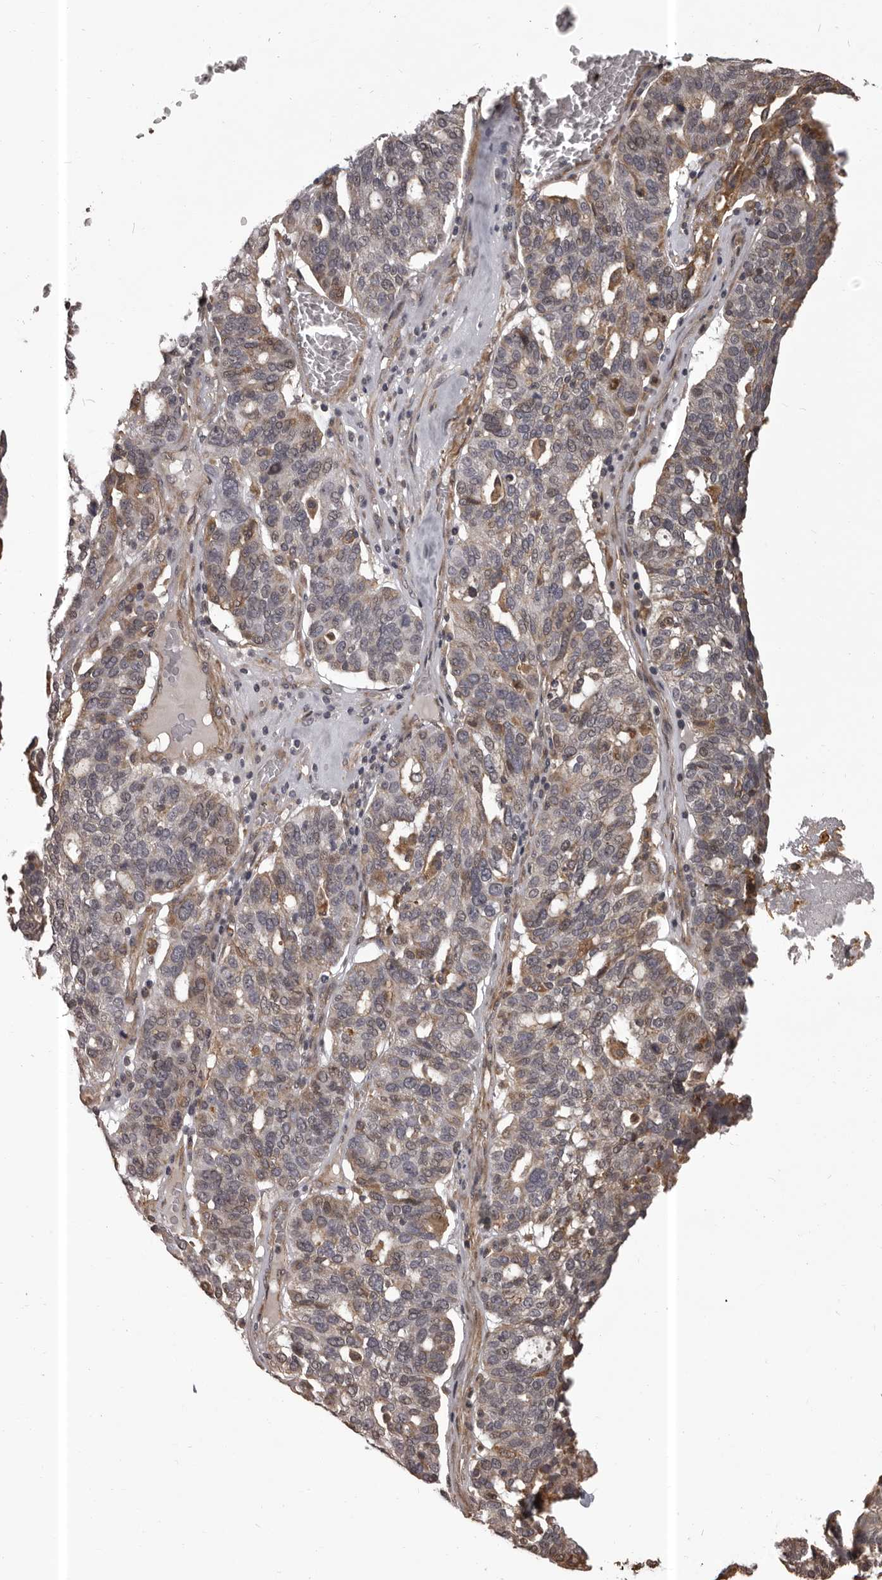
{"staining": {"intensity": "moderate", "quantity": "<25%", "location": "cytoplasmic/membranous"}, "tissue": "ovarian cancer", "cell_type": "Tumor cells", "image_type": "cancer", "snomed": [{"axis": "morphology", "description": "Cystadenocarcinoma, serous, NOS"}, {"axis": "topography", "description": "Ovary"}], "caption": "Immunohistochemistry of human ovarian cancer (serous cystadenocarcinoma) demonstrates low levels of moderate cytoplasmic/membranous expression in approximately <25% of tumor cells.", "gene": "SLITRK6", "patient": {"sex": "female", "age": 59}}